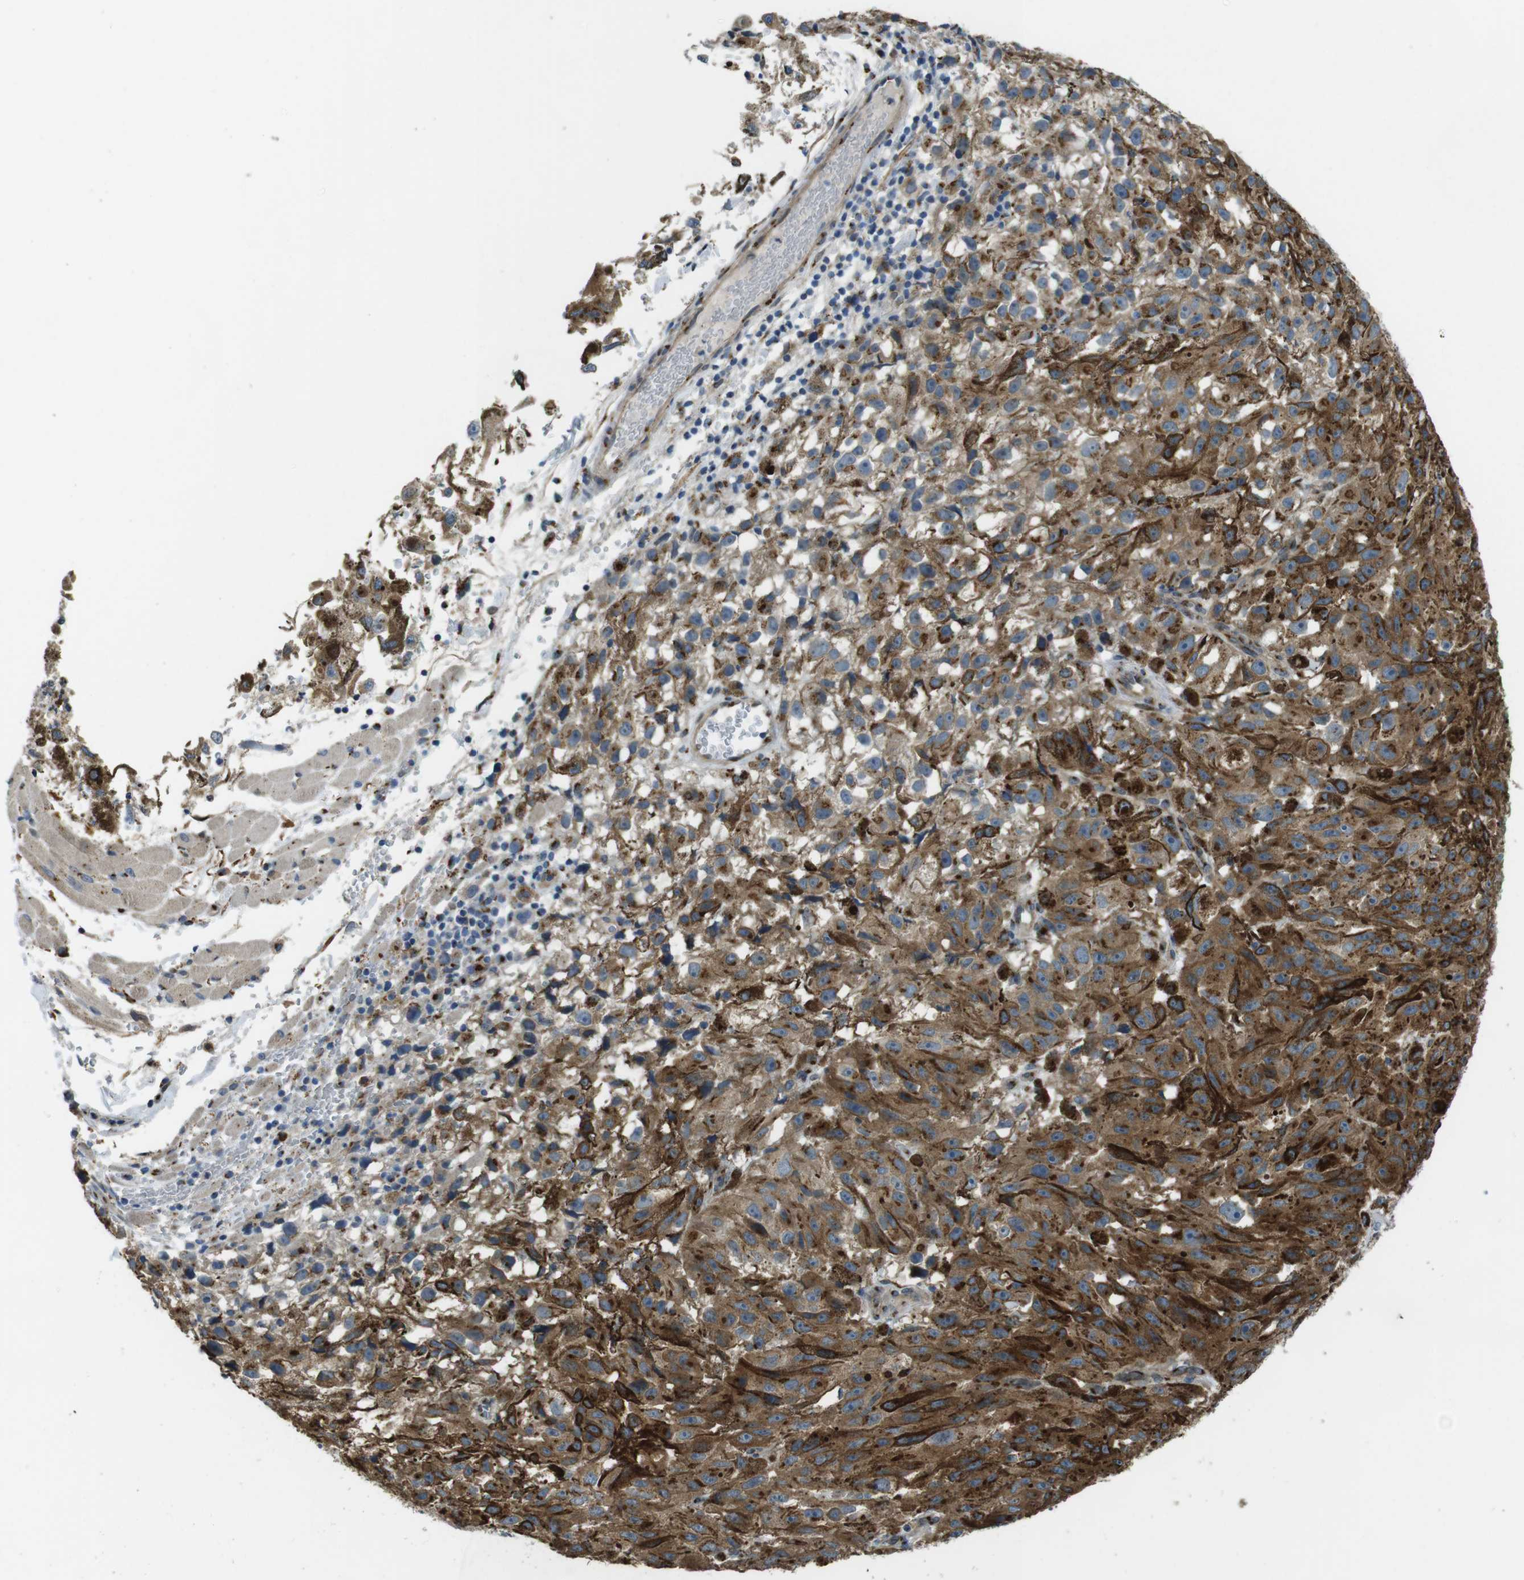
{"staining": {"intensity": "moderate", "quantity": ">75%", "location": "cytoplasmic/membranous"}, "tissue": "melanoma", "cell_type": "Tumor cells", "image_type": "cancer", "snomed": [{"axis": "morphology", "description": "Malignant melanoma, NOS"}, {"axis": "topography", "description": "Skin"}], "caption": "Malignant melanoma tissue demonstrates moderate cytoplasmic/membranous positivity in about >75% of tumor cells", "gene": "RAB6A", "patient": {"sex": "female", "age": 104}}